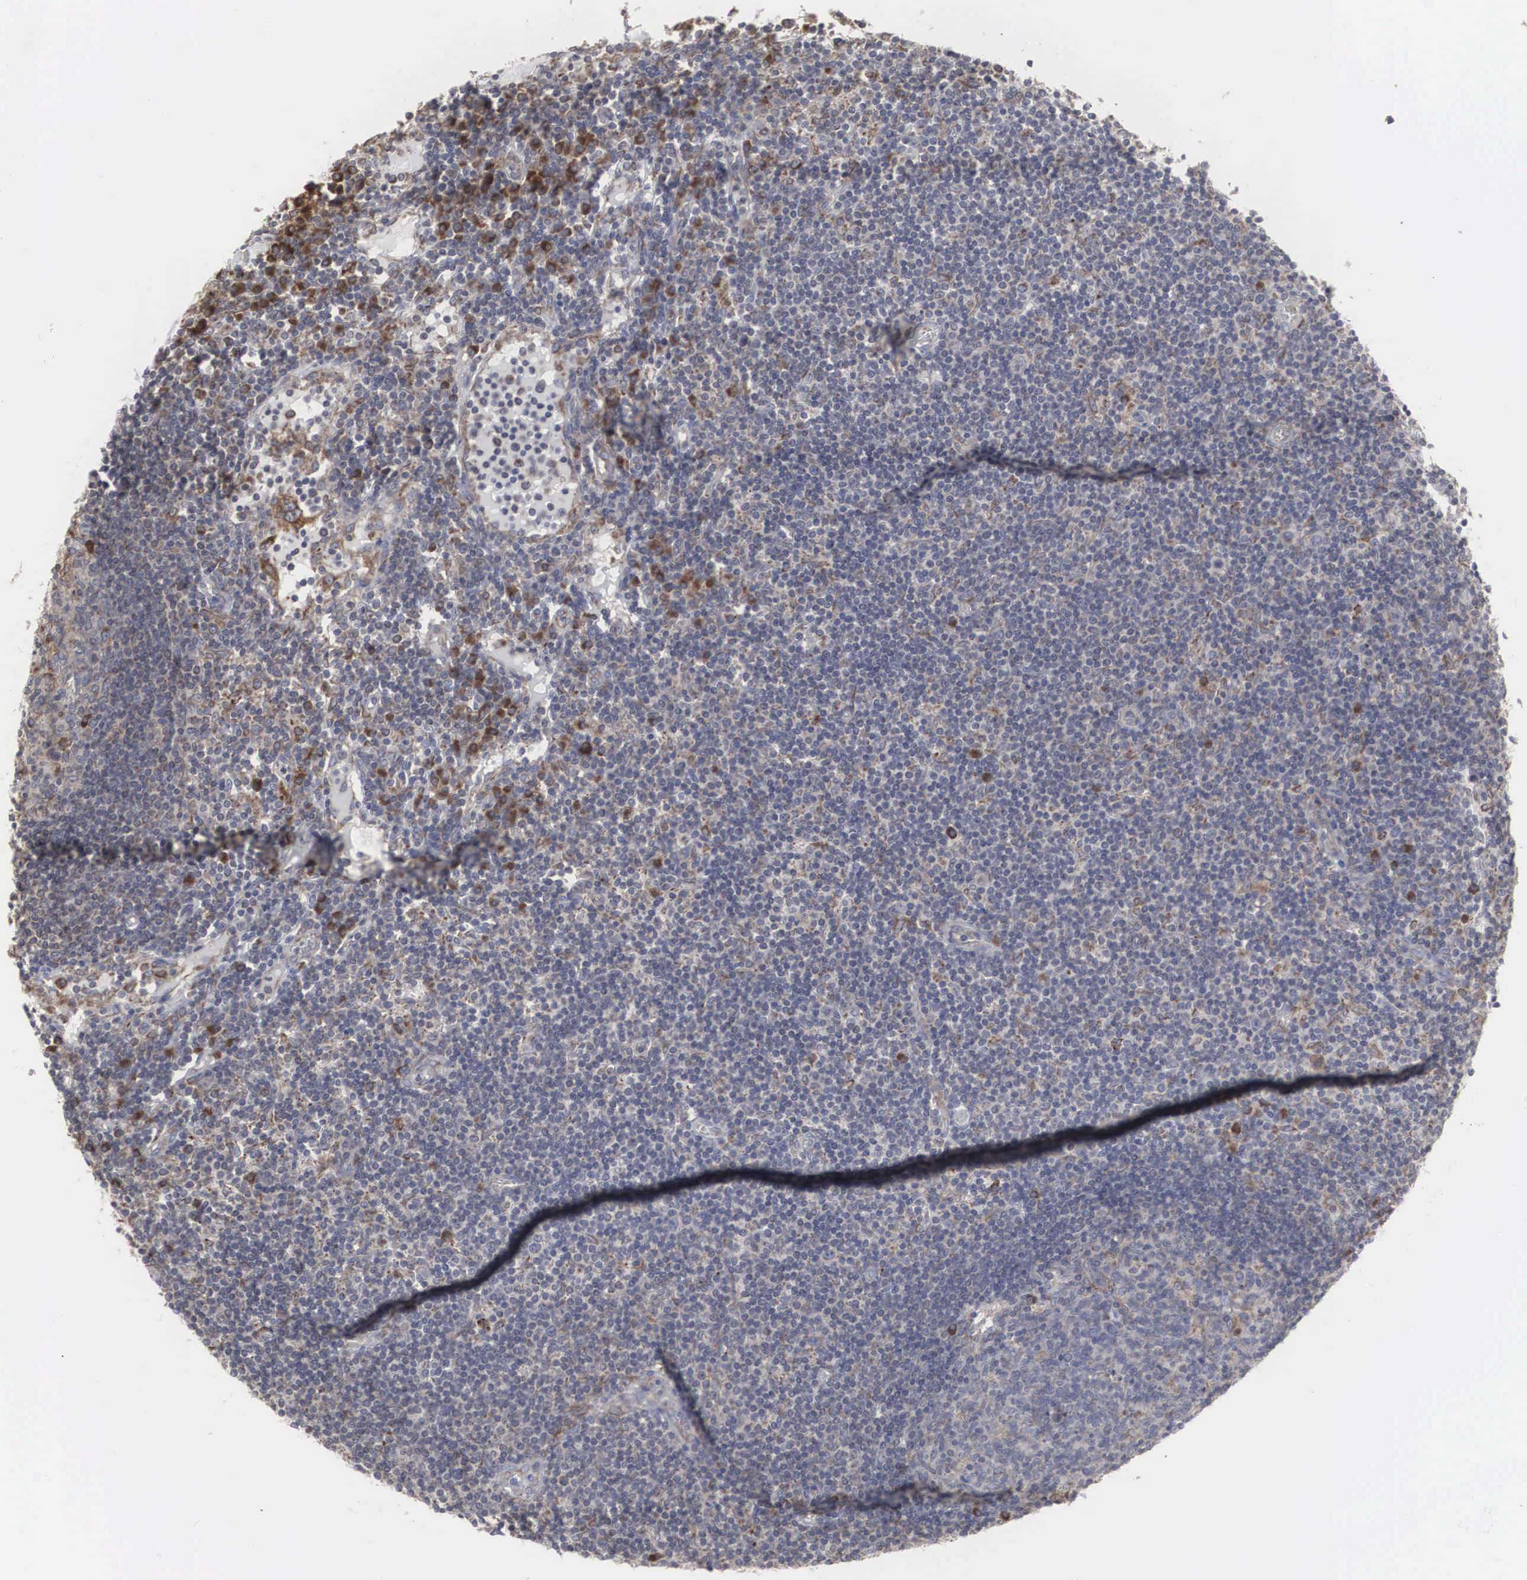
{"staining": {"intensity": "moderate", "quantity": "25%-75%", "location": "cytoplasmic/membranous"}, "tissue": "lymph node", "cell_type": "Germinal center cells", "image_type": "normal", "snomed": [{"axis": "morphology", "description": "Normal tissue, NOS"}, {"axis": "topography", "description": "Lymph node"}], "caption": "Brown immunohistochemical staining in benign lymph node shows moderate cytoplasmic/membranous expression in about 25%-75% of germinal center cells. The protein is shown in brown color, while the nuclei are stained blue.", "gene": "CTAGE15", "patient": {"sex": "female", "age": 55}}